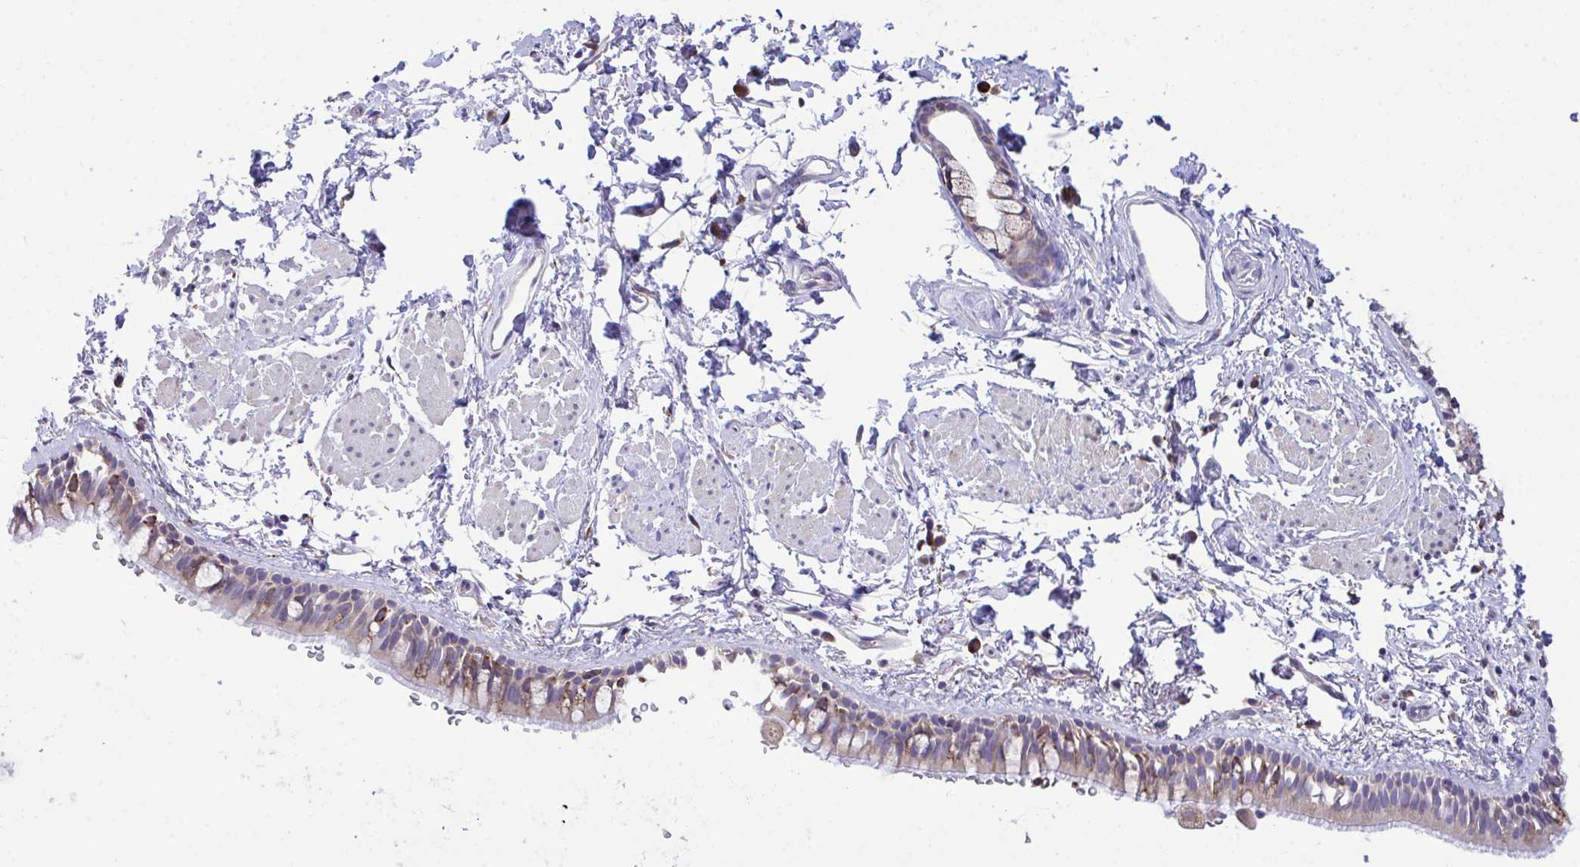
{"staining": {"intensity": "moderate", "quantity": "25%-75%", "location": "cytoplasmic/membranous"}, "tissue": "bronchus", "cell_type": "Respiratory epithelial cells", "image_type": "normal", "snomed": [{"axis": "morphology", "description": "Normal tissue, NOS"}, {"axis": "topography", "description": "Lymph node"}, {"axis": "topography", "description": "Cartilage tissue"}, {"axis": "topography", "description": "Bronchus"}], "caption": "Immunohistochemical staining of normal bronchus demonstrates moderate cytoplasmic/membranous protein staining in approximately 25%-75% of respiratory epithelial cells. (DAB = brown stain, brightfield microscopy at high magnification).", "gene": "PIGK", "patient": {"sex": "female", "age": 70}}